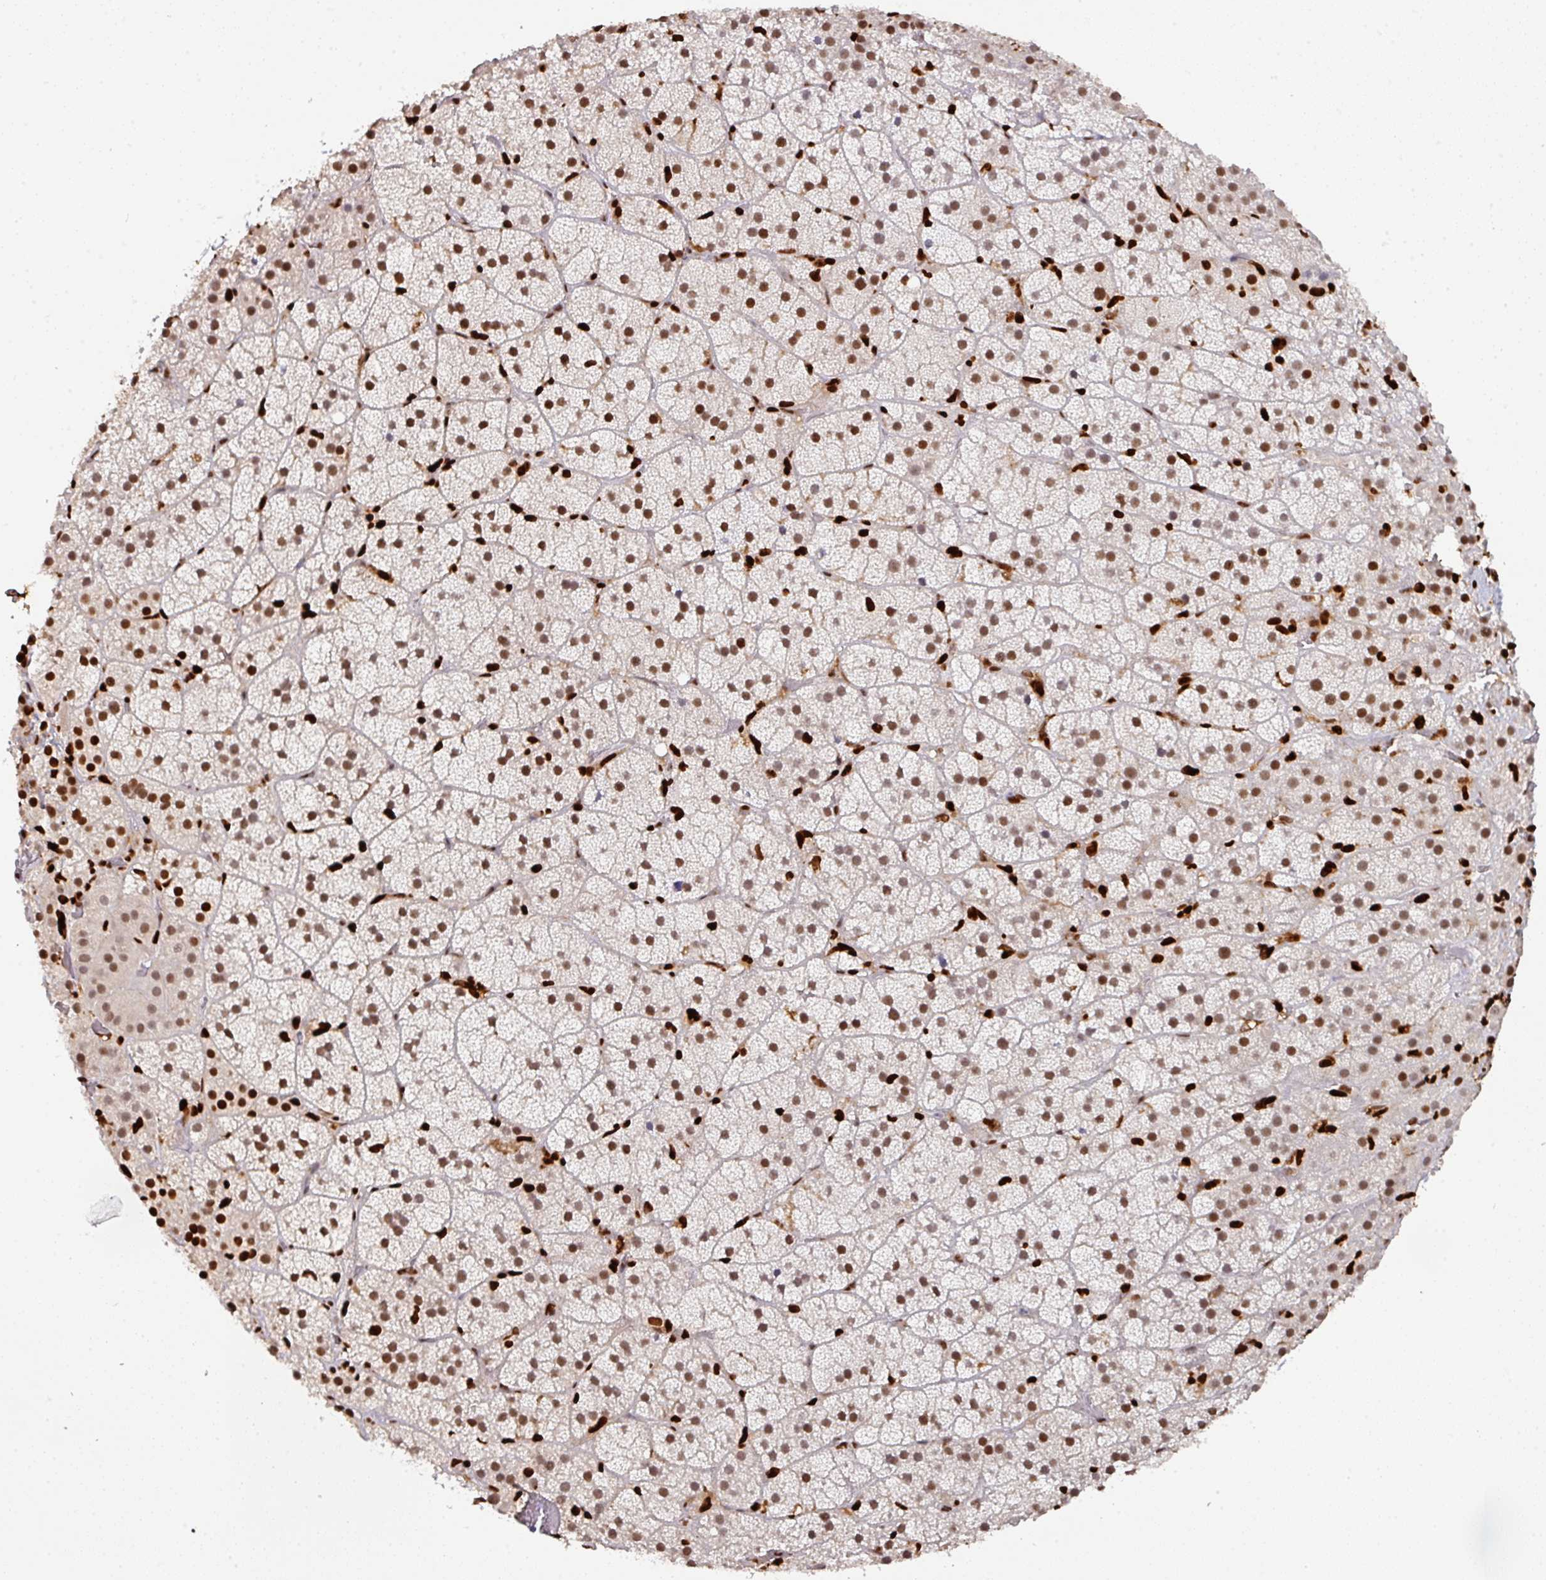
{"staining": {"intensity": "strong", "quantity": "25%-75%", "location": "nuclear"}, "tissue": "adrenal gland", "cell_type": "Glandular cells", "image_type": "normal", "snomed": [{"axis": "morphology", "description": "Normal tissue, NOS"}, {"axis": "topography", "description": "Adrenal gland"}], "caption": "This histopathology image demonstrates IHC staining of unremarkable adrenal gland, with high strong nuclear staining in about 25%-75% of glandular cells.", "gene": "SAMHD1", "patient": {"sex": "male", "age": 57}}